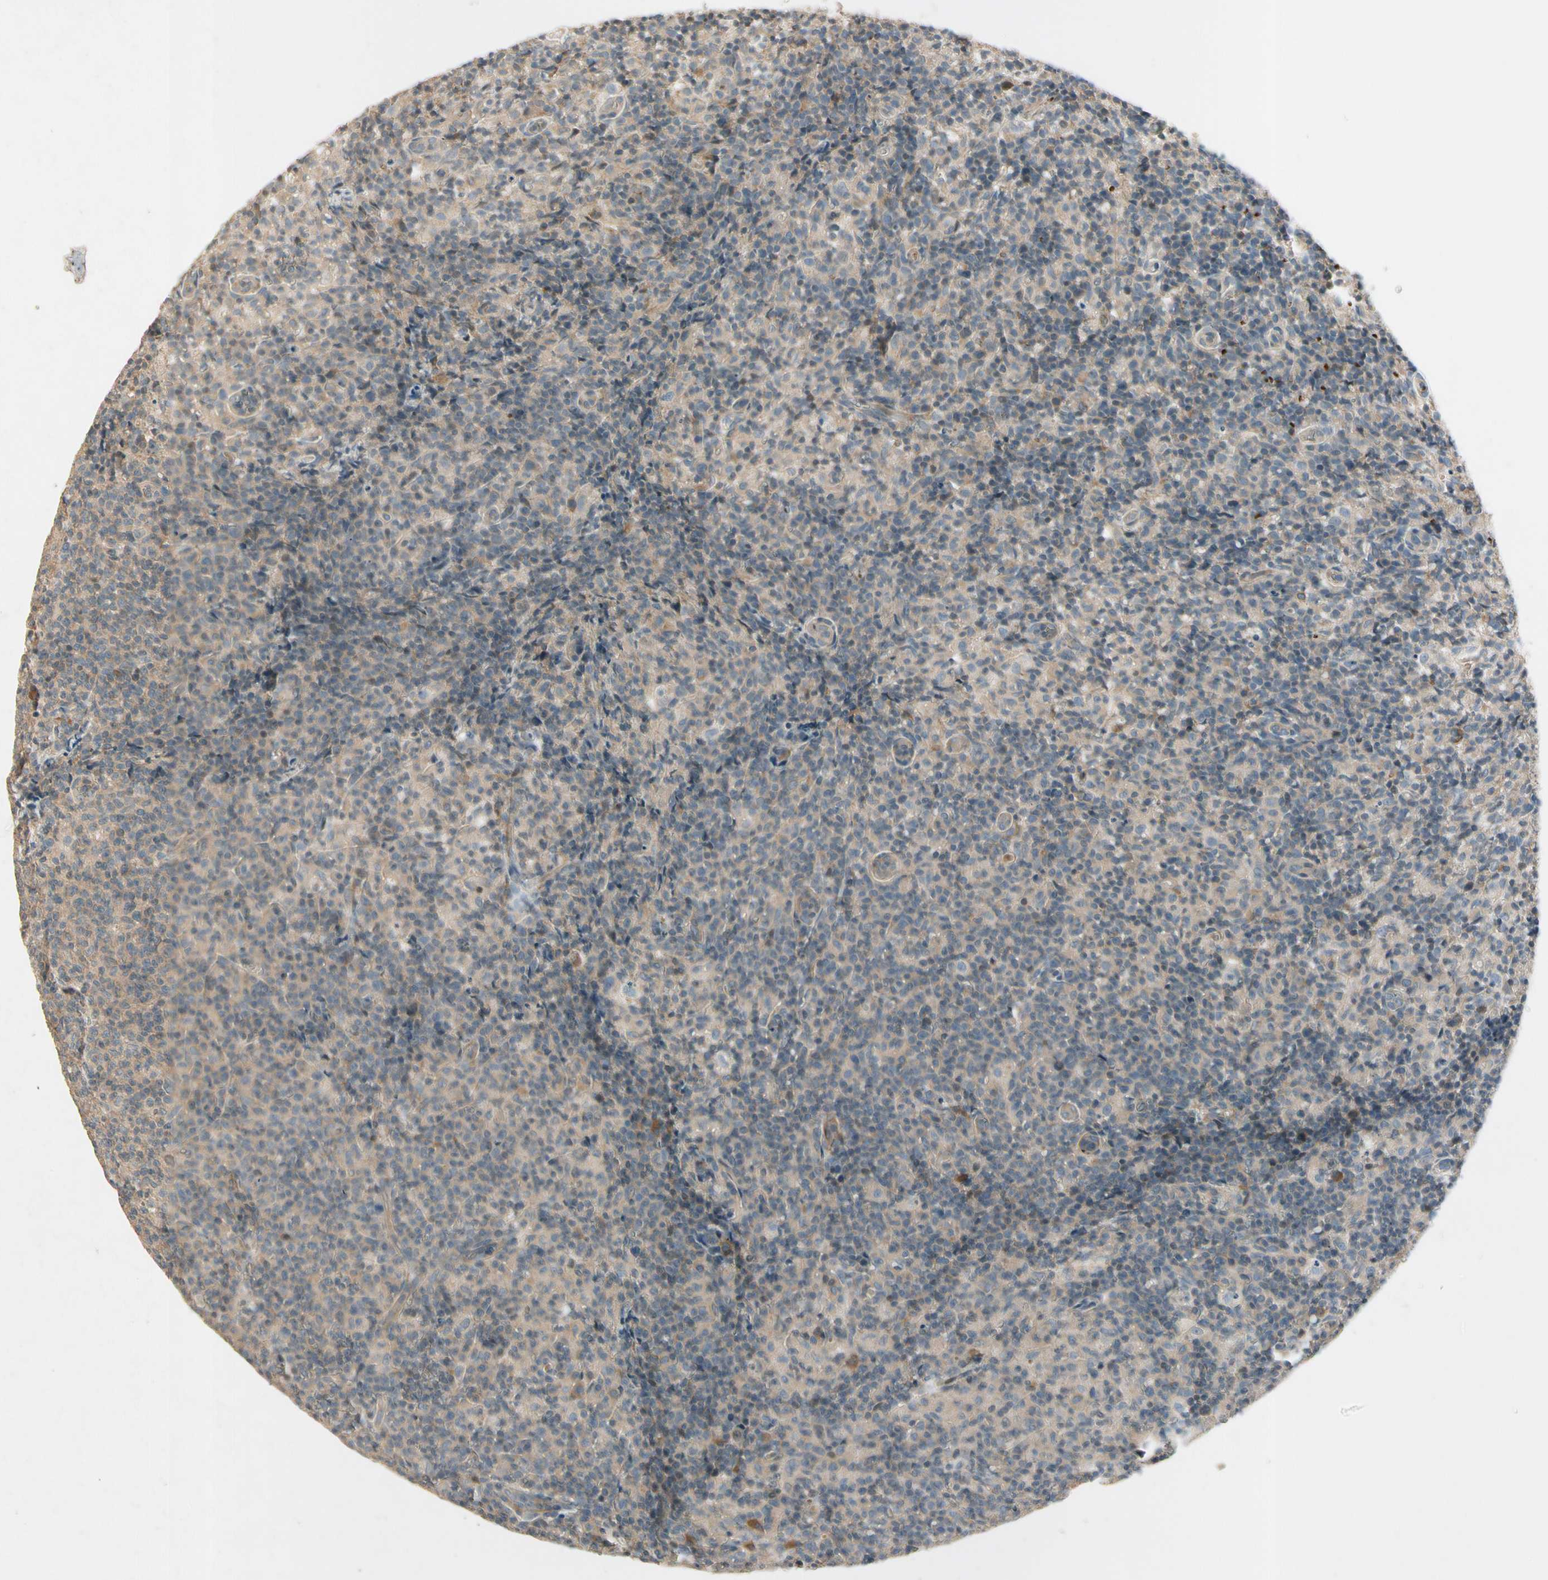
{"staining": {"intensity": "weak", "quantity": ">75%", "location": "cytoplasmic/membranous"}, "tissue": "lymph node", "cell_type": "Germinal center cells", "image_type": "normal", "snomed": [{"axis": "morphology", "description": "Normal tissue, NOS"}, {"axis": "morphology", "description": "Inflammation, NOS"}, {"axis": "topography", "description": "Lymph node"}], "caption": "High-magnification brightfield microscopy of unremarkable lymph node stained with DAB (3,3'-diaminobenzidine) (brown) and counterstained with hematoxylin (blue). germinal center cells exhibit weak cytoplasmic/membranous staining is identified in approximately>75% of cells. (DAB (3,3'-diaminobenzidine) IHC with brightfield microscopy, high magnification).", "gene": "PPP3CB", "patient": {"sex": "male", "age": 55}}